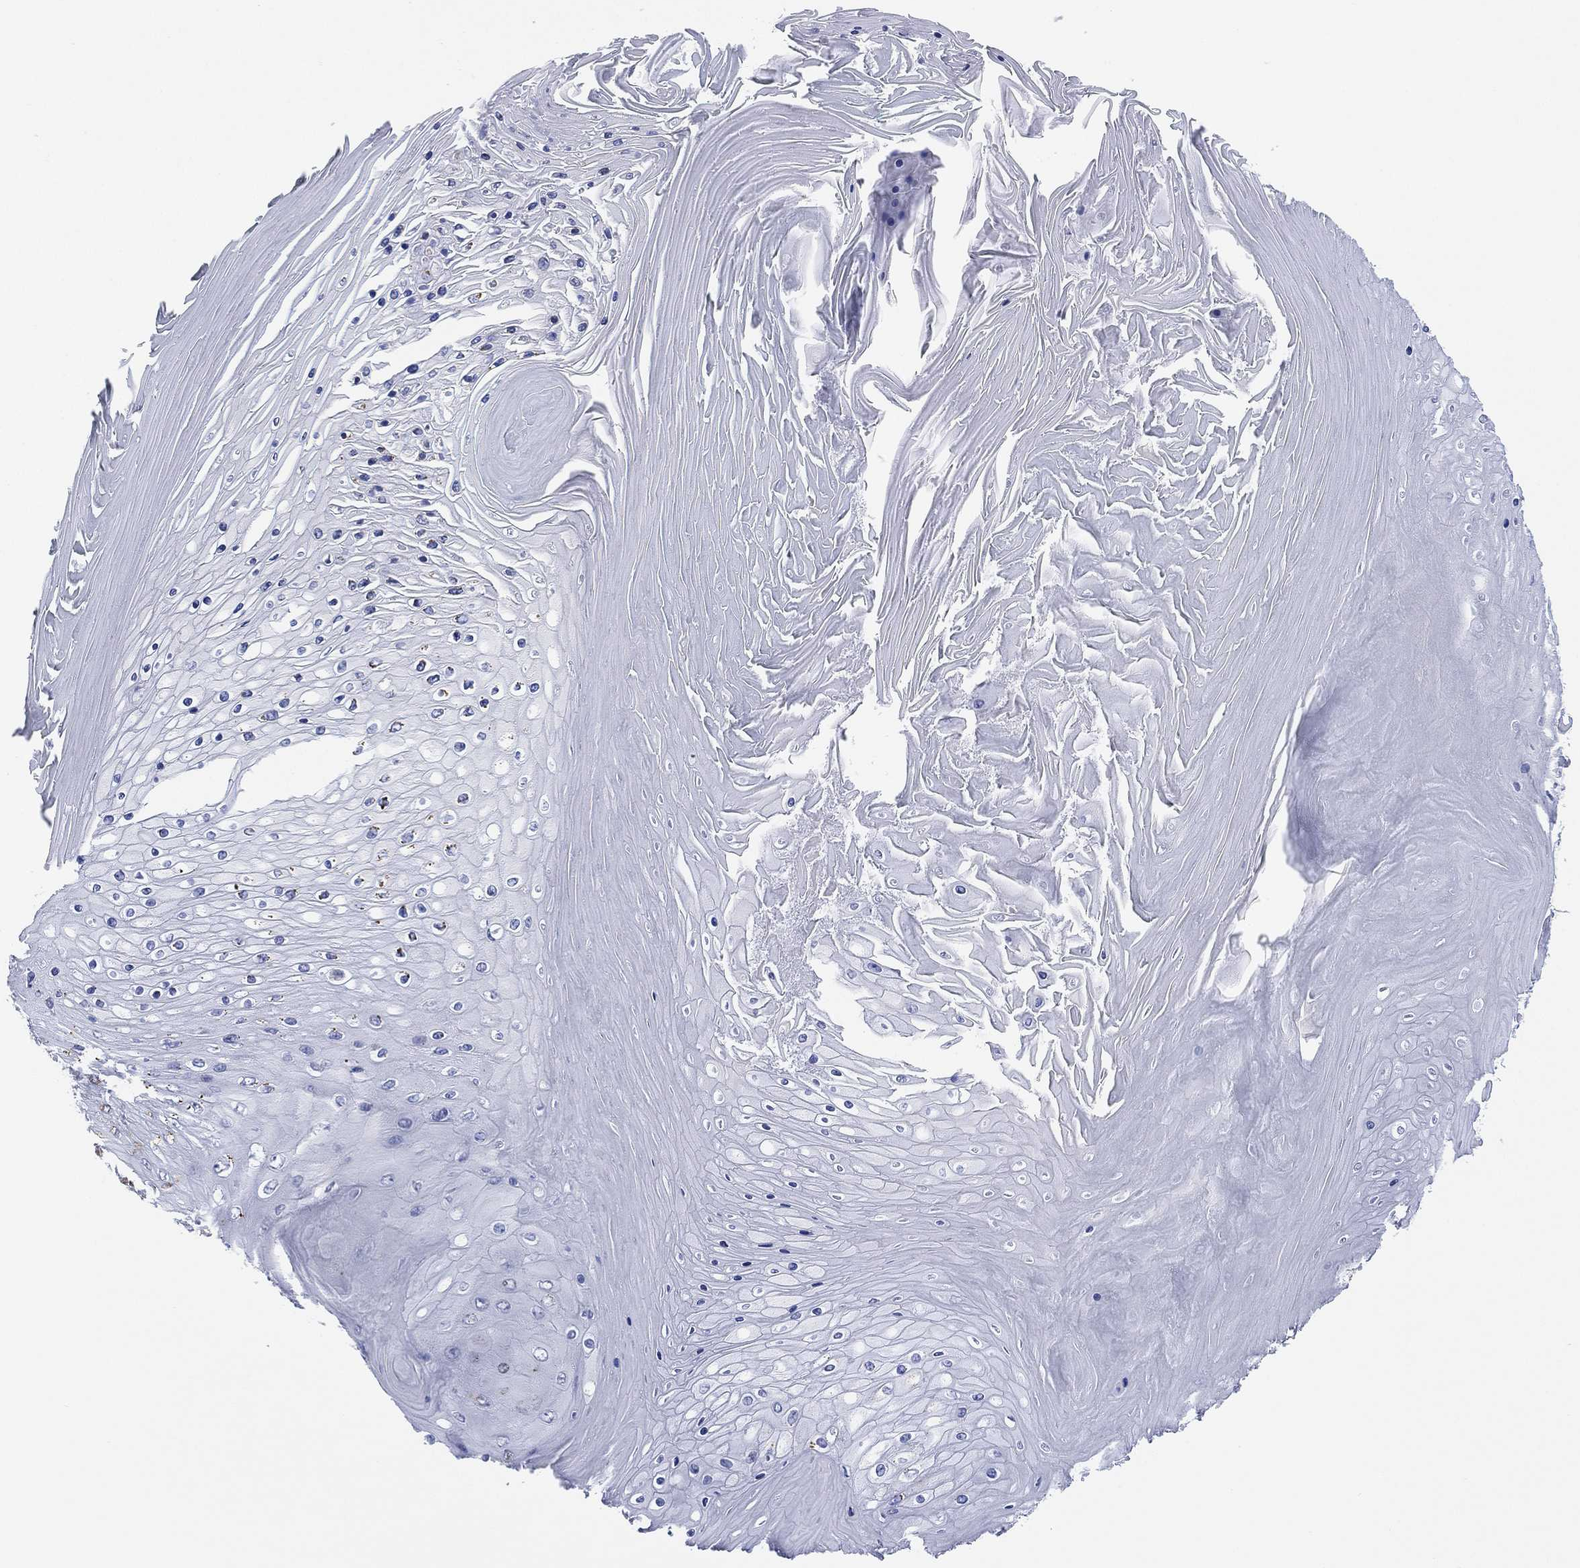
{"staining": {"intensity": "strong", "quantity": "<25%", "location": "cytoplasmic/membranous"}, "tissue": "skin cancer", "cell_type": "Tumor cells", "image_type": "cancer", "snomed": [{"axis": "morphology", "description": "Squamous cell carcinoma, NOS"}, {"axis": "topography", "description": "Skin"}], "caption": "Skin cancer tissue displays strong cytoplasmic/membranous staining in about <25% of tumor cells", "gene": "INA", "patient": {"sex": "male", "age": 62}}